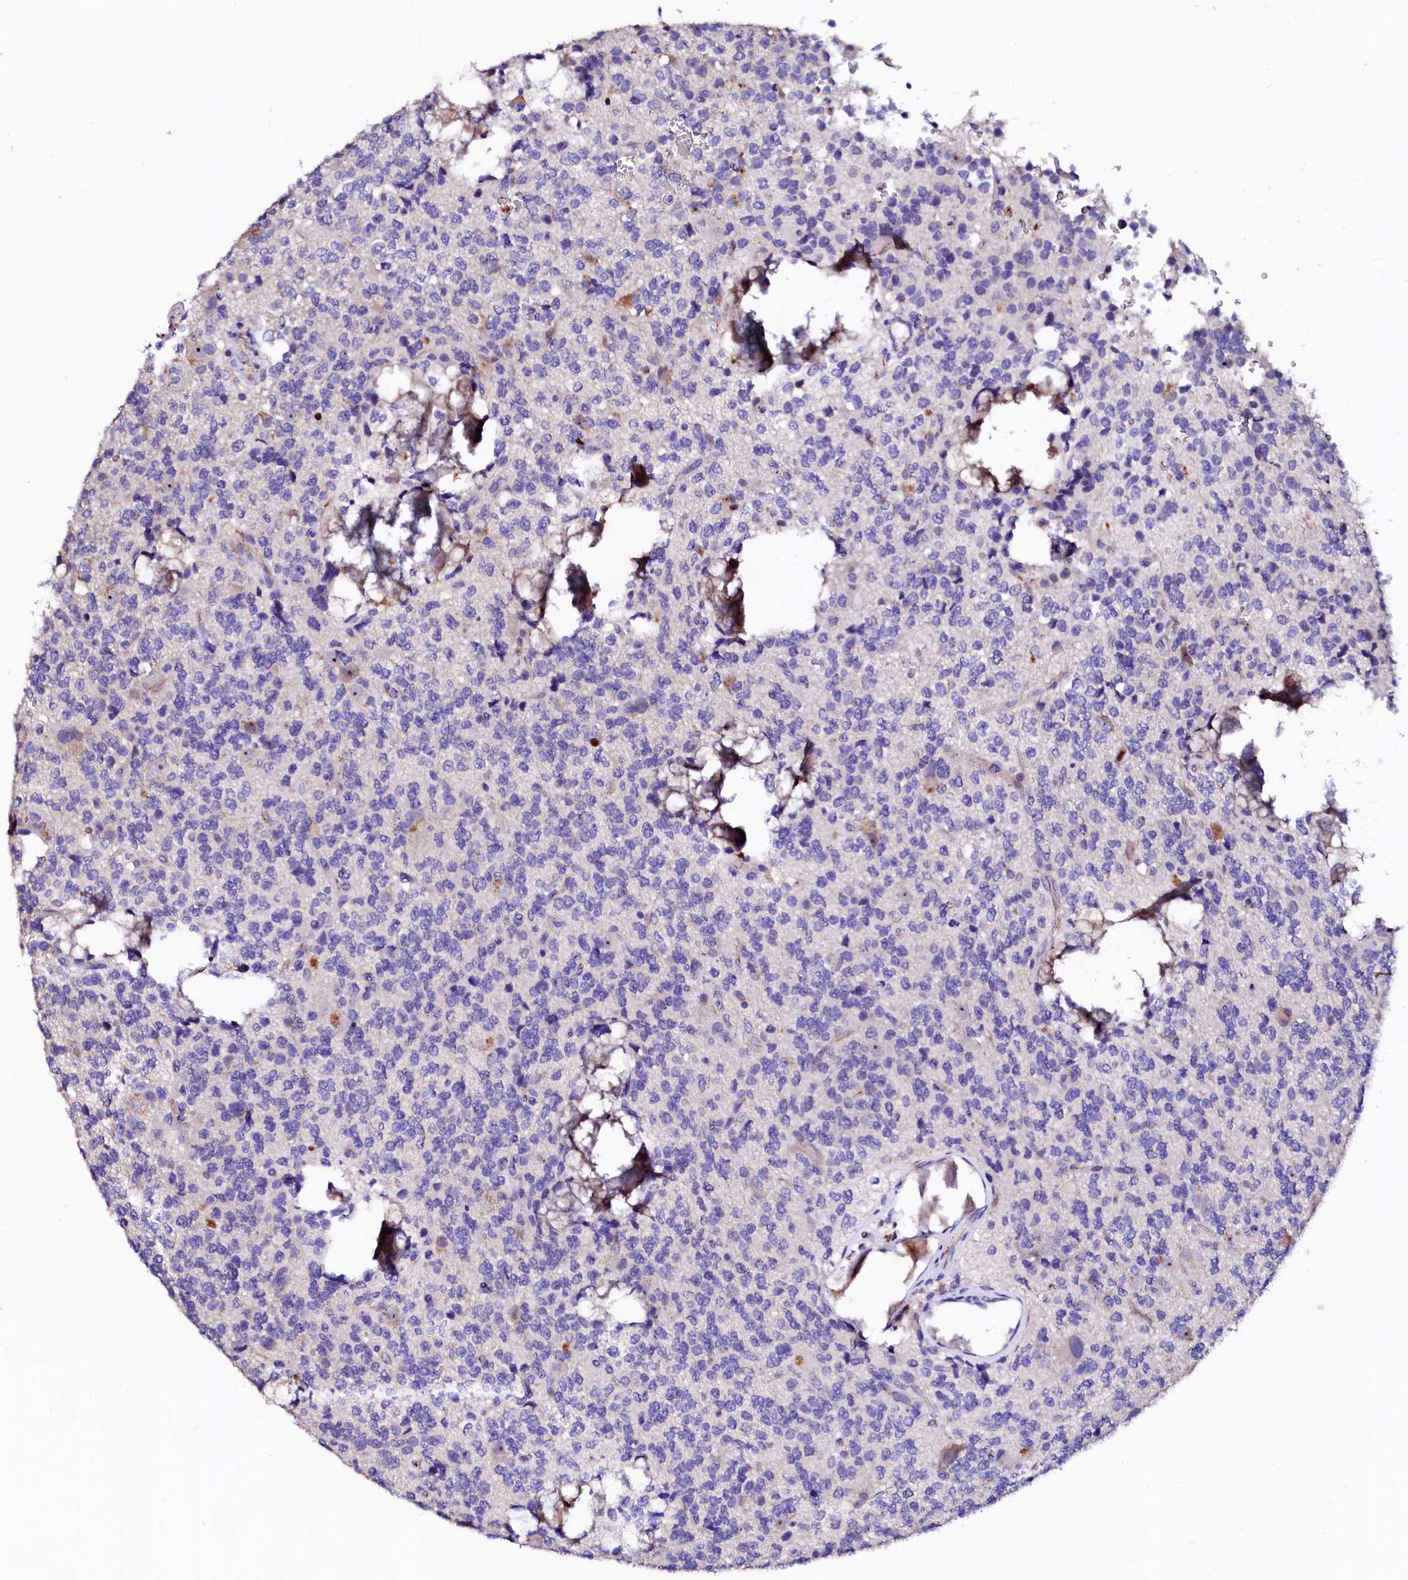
{"staining": {"intensity": "negative", "quantity": "none", "location": "none"}, "tissue": "glioma", "cell_type": "Tumor cells", "image_type": "cancer", "snomed": [{"axis": "morphology", "description": "Glioma, malignant, High grade"}, {"axis": "topography", "description": "Brain"}], "caption": "Human glioma stained for a protein using IHC shows no staining in tumor cells.", "gene": "RAB27A", "patient": {"sex": "female", "age": 62}}